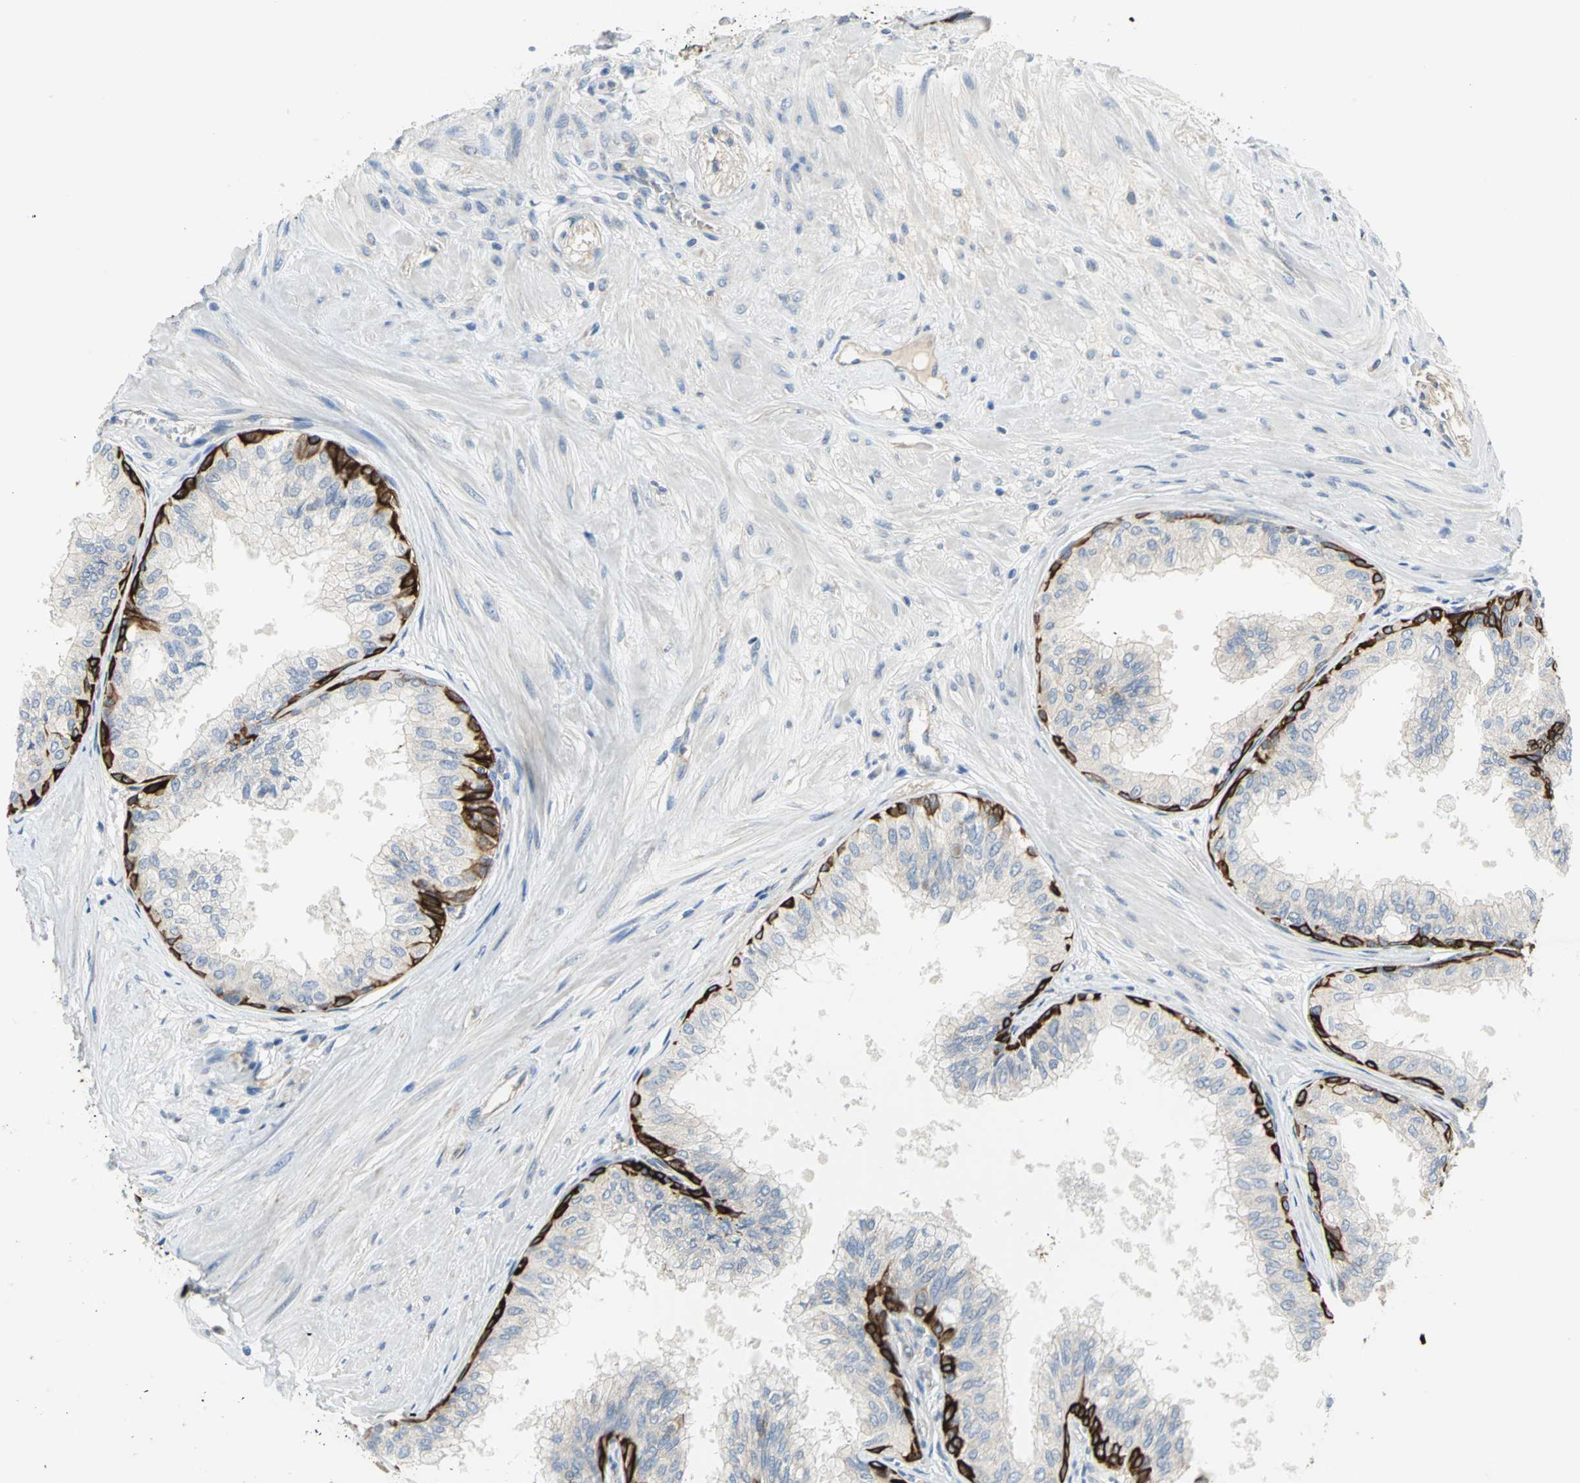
{"staining": {"intensity": "negative", "quantity": "none", "location": "none"}, "tissue": "prostate", "cell_type": "Glandular cells", "image_type": "normal", "snomed": [{"axis": "morphology", "description": "Normal tissue, NOS"}, {"axis": "topography", "description": "Prostate"}, {"axis": "topography", "description": "Seminal veicle"}], "caption": "Immunohistochemistry of benign prostate displays no staining in glandular cells.", "gene": "HTR1F", "patient": {"sex": "male", "age": 60}}